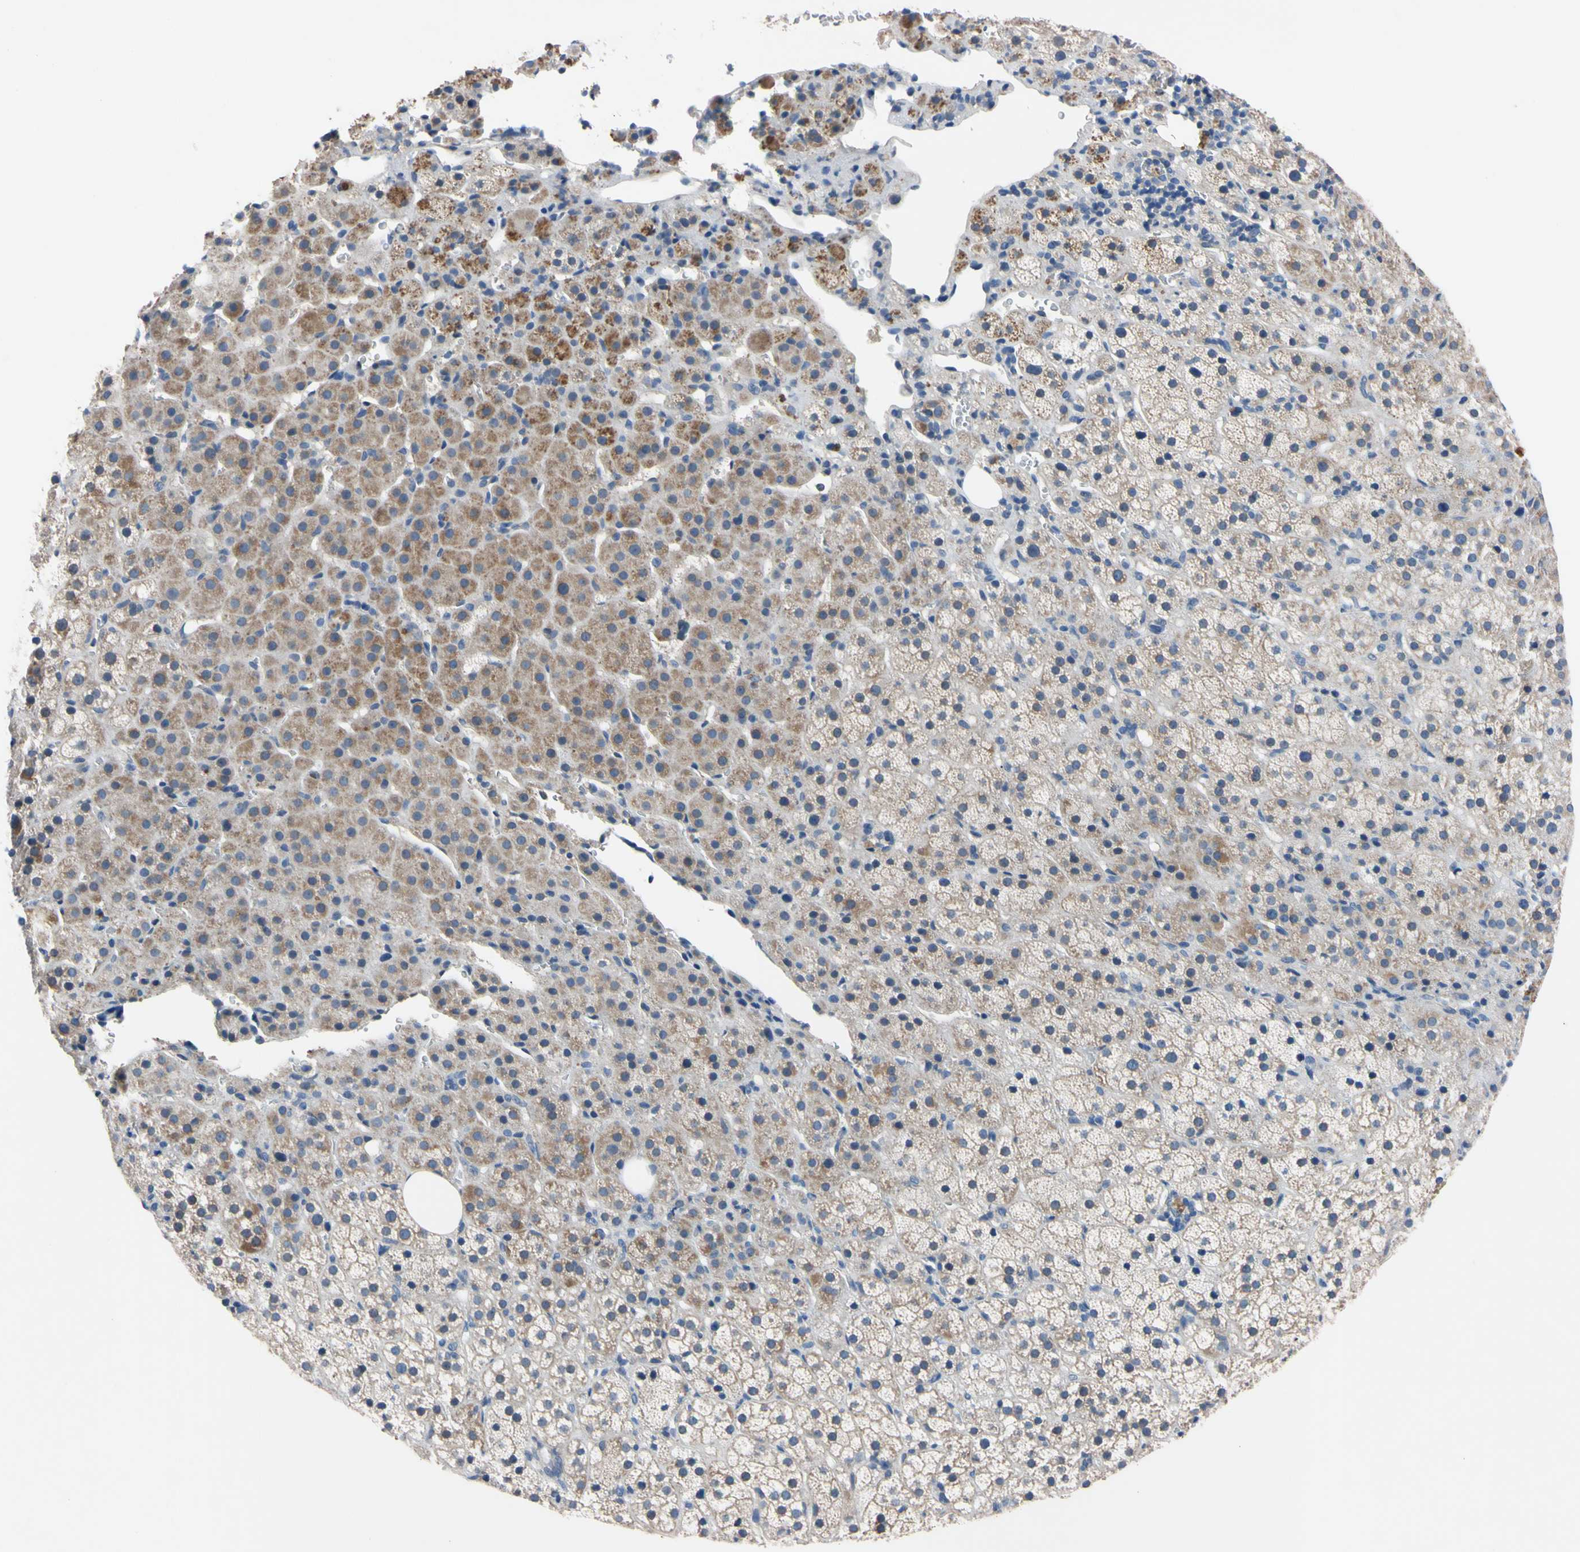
{"staining": {"intensity": "moderate", "quantity": "<25%", "location": "cytoplasmic/membranous"}, "tissue": "adrenal gland", "cell_type": "Glandular cells", "image_type": "normal", "snomed": [{"axis": "morphology", "description": "Normal tissue, NOS"}, {"axis": "topography", "description": "Adrenal gland"}], "caption": "About <25% of glandular cells in unremarkable human adrenal gland exhibit moderate cytoplasmic/membranous protein staining as visualized by brown immunohistochemical staining.", "gene": "PNKD", "patient": {"sex": "female", "age": 57}}